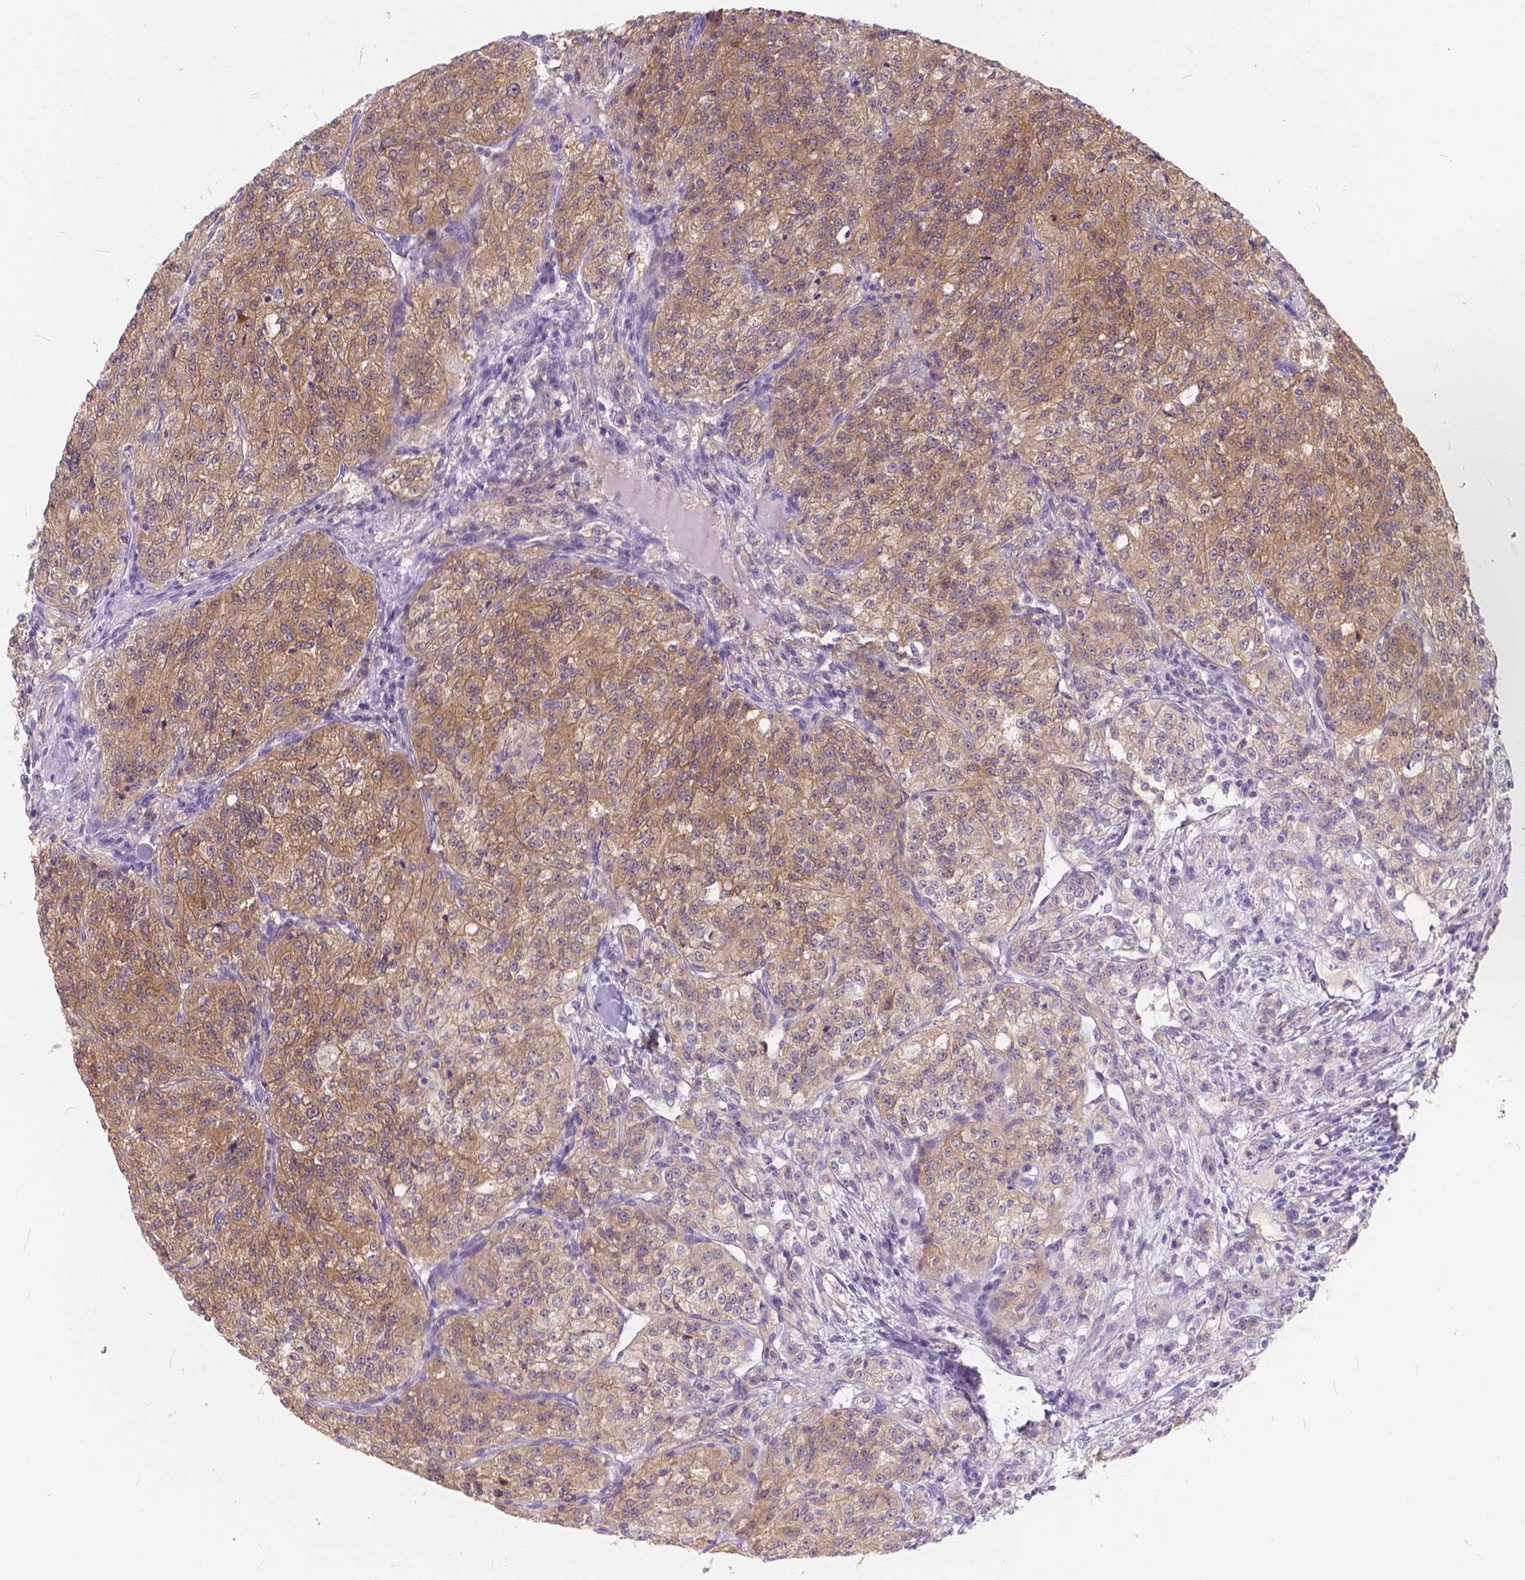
{"staining": {"intensity": "weak", "quantity": ">75%", "location": "cytoplasmic/membranous"}, "tissue": "renal cancer", "cell_type": "Tumor cells", "image_type": "cancer", "snomed": [{"axis": "morphology", "description": "Adenocarcinoma, NOS"}, {"axis": "topography", "description": "Kidney"}], "caption": "Renal cancer tissue displays weak cytoplasmic/membranous expression in about >75% of tumor cells, visualized by immunohistochemistry. Nuclei are stained in blue.", "gene": "PEX11G", "patient": {"sex": "female", "age": 63}}